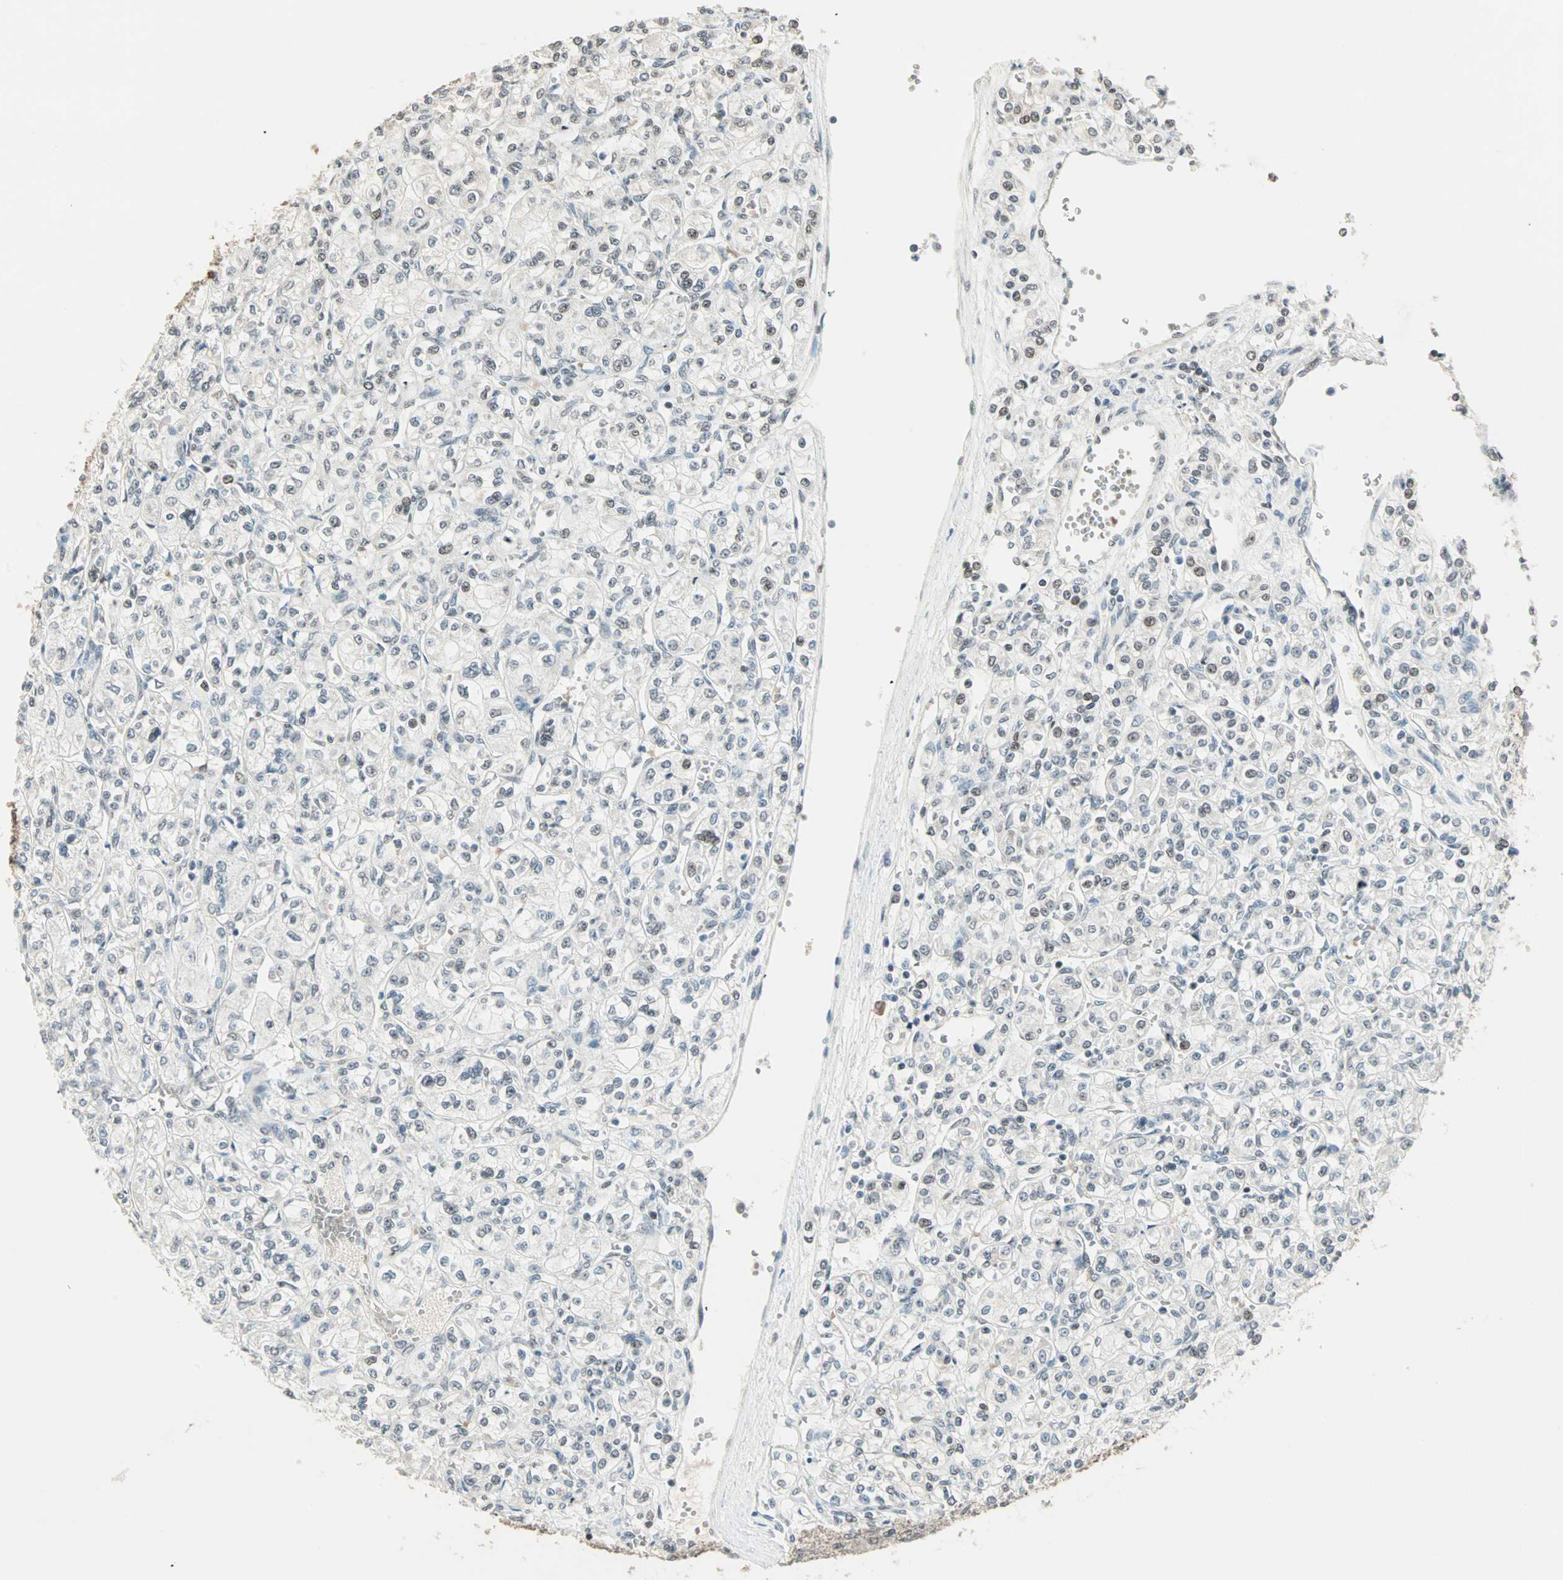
{"staining": {"intensity": "weak", "quantity": "<25%", "location": "nuclear"}, "tissue": "renal cancer", "cell_type": "Tumor cells", "image_type": "cancer", "snomed": [{"axis": "morphology", "description": "Adenocarcinoma, NOS"}, {"axis": "topography", "description": "Kidney"}], "caption": "A high-resolution micrograph shows immunohistochemistry staining of renal adenocarcinoma, which reveals no significant positivity in tumor cells.", "gene": "MDC1", "patient": {"sex": "male", "age": 77}}